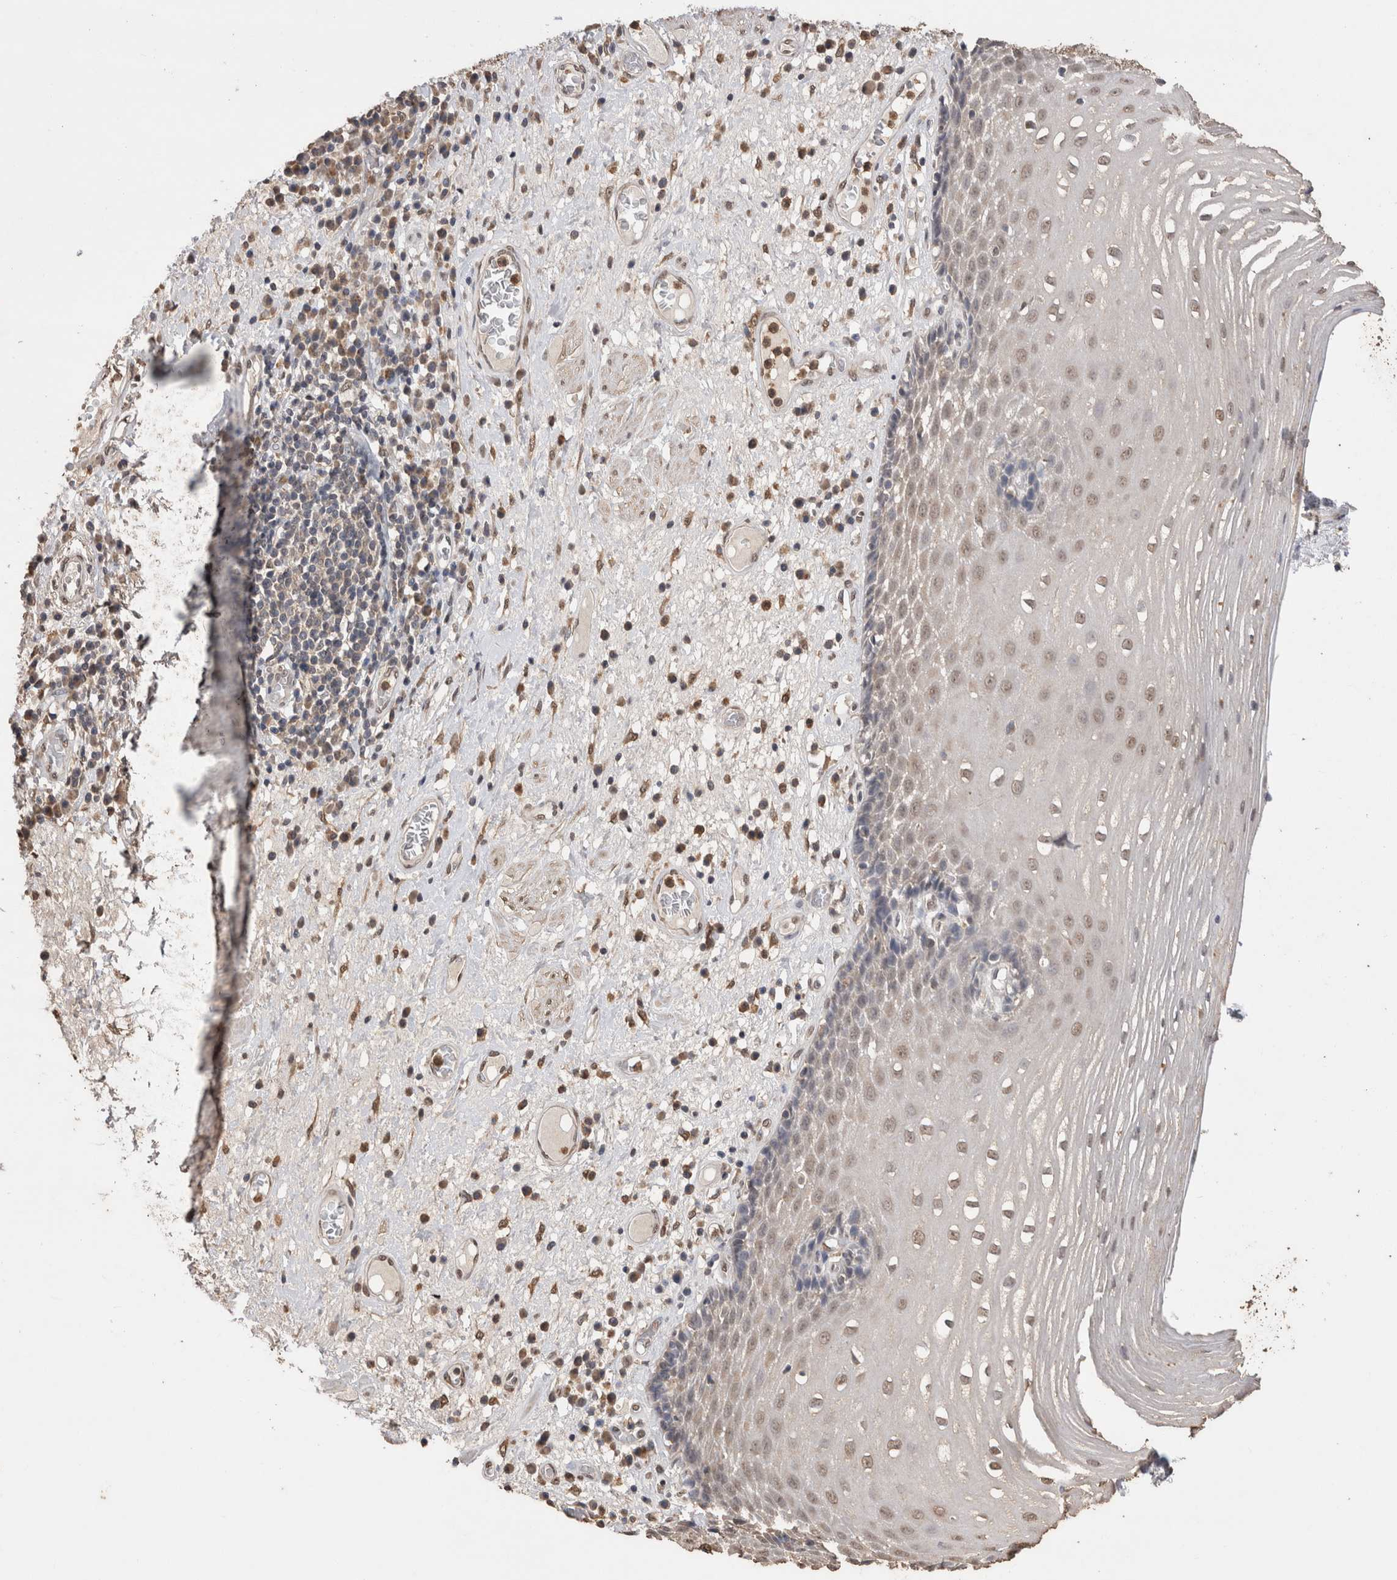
{"staining": {"intensity": "weak", "quantity": ">75%", "location": "nuclear"}, "tissue": "esophagus", "cell_type": "Squamous epithelial cells", "image_type": "normal", "snomed": [{"axis": "morphology", "description": "Normal tissue, NOS"}, {"axis": "morphology", "description": "Adenocarcinoma, NOS"}, {"axis": "topography", "description": "Esophagus"}], "caption": "Approximately >75% of squamous epithelial cells in benign human esophagus demonstrate weak nuclear protein positivity as visualized by brown immunohistochemical staining.", "gene": "GRK5", "patient": {"sex": "male", "age": 62}}